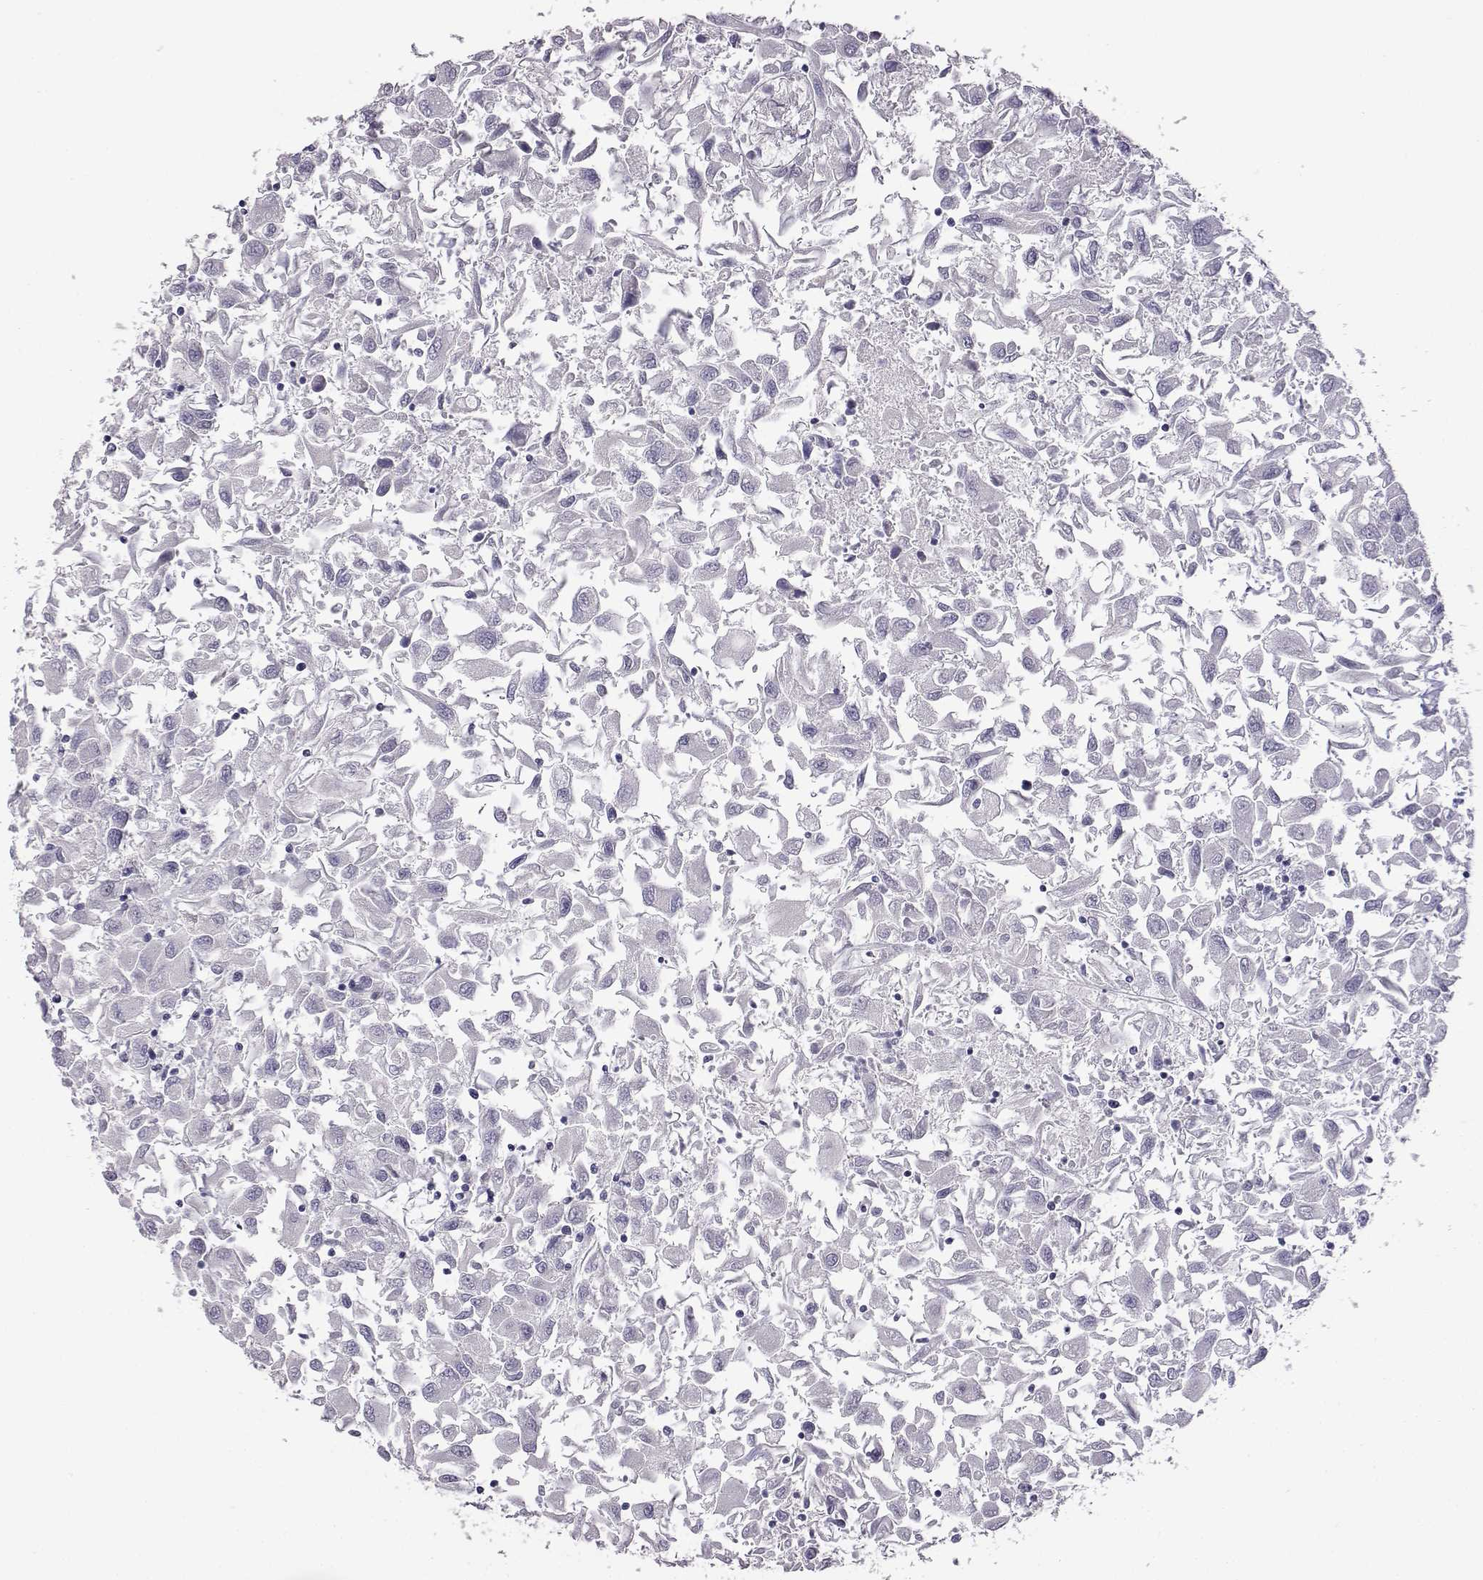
{"staining": {"intensity": "negative", "quantity": "none", "location": "none"}, "tissue": "renal cancer", "cell_type": "Tumor cells", "image_type": "cancer", "snomed": [{"axis": "morphology", "description": "Adenocarcinoma, NOS"}, {"axis": "topography", "description": "Kidney"}], "caption": "Tumor cells are negative for brown protein staining in renal adenocarcinoma.", "gene": "AKR1B1", "patient": {"sex": "female", "age": 76}}